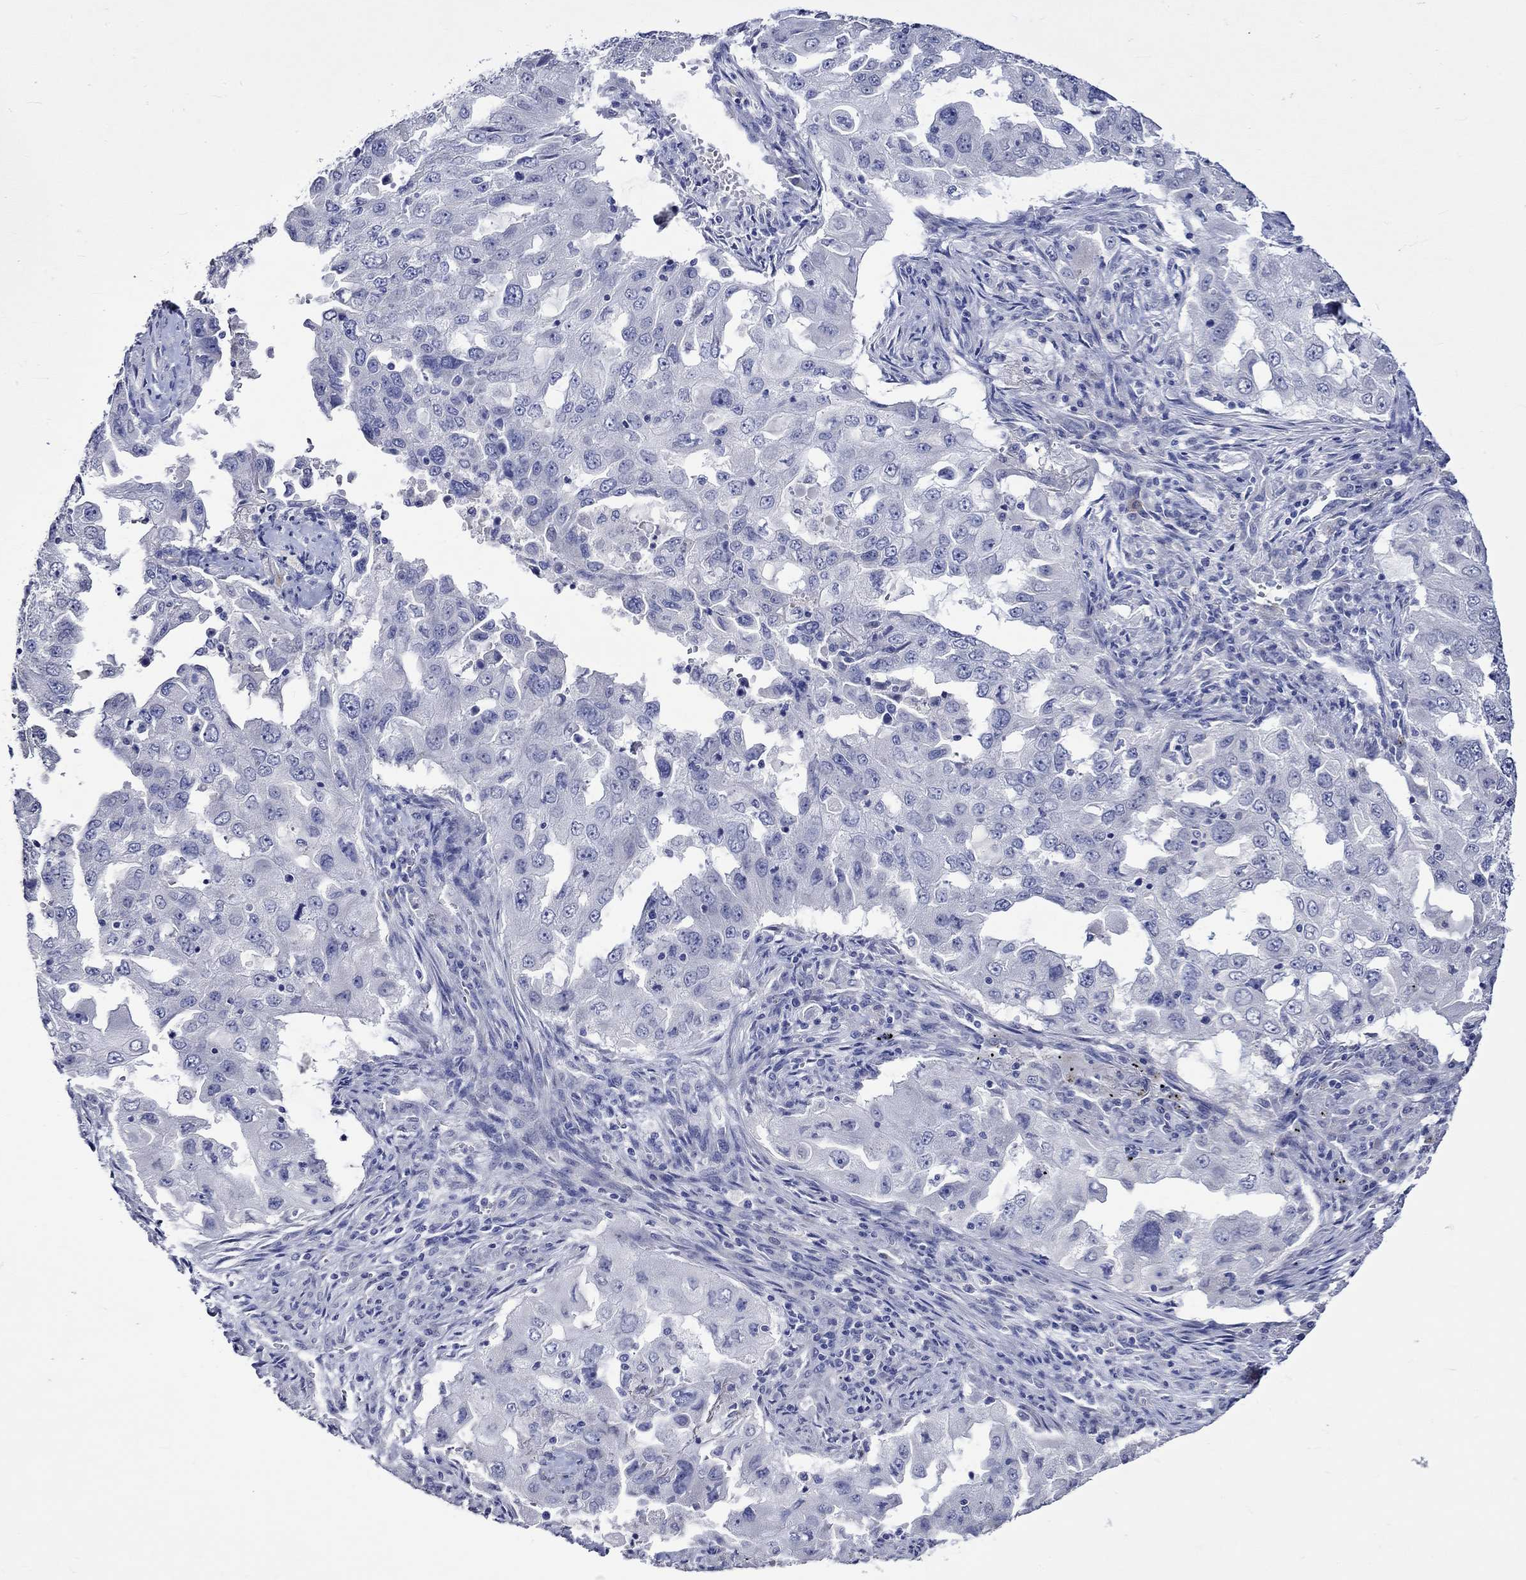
{"staining": {"intensity": "negative", "quantity": "none", "location": "none"}, "tissue": "lung cancer", "cell_type": "Tumor cells", "image_type": "cancer", "snomed": [{"axis": "morphology", "description": "Adenocarcinoma, NOS"}, {"axis": "topography", "description": "Lung"}], "caption": "Micrograph shows no significant protein positivity in tumor cells of adenocarcinoma (lung). (Immunohistochemistry (ihc), brightfield microscopy, high magnification).", "gene": "CRYAB", "patient": {"sex": "female", "age": 61}}